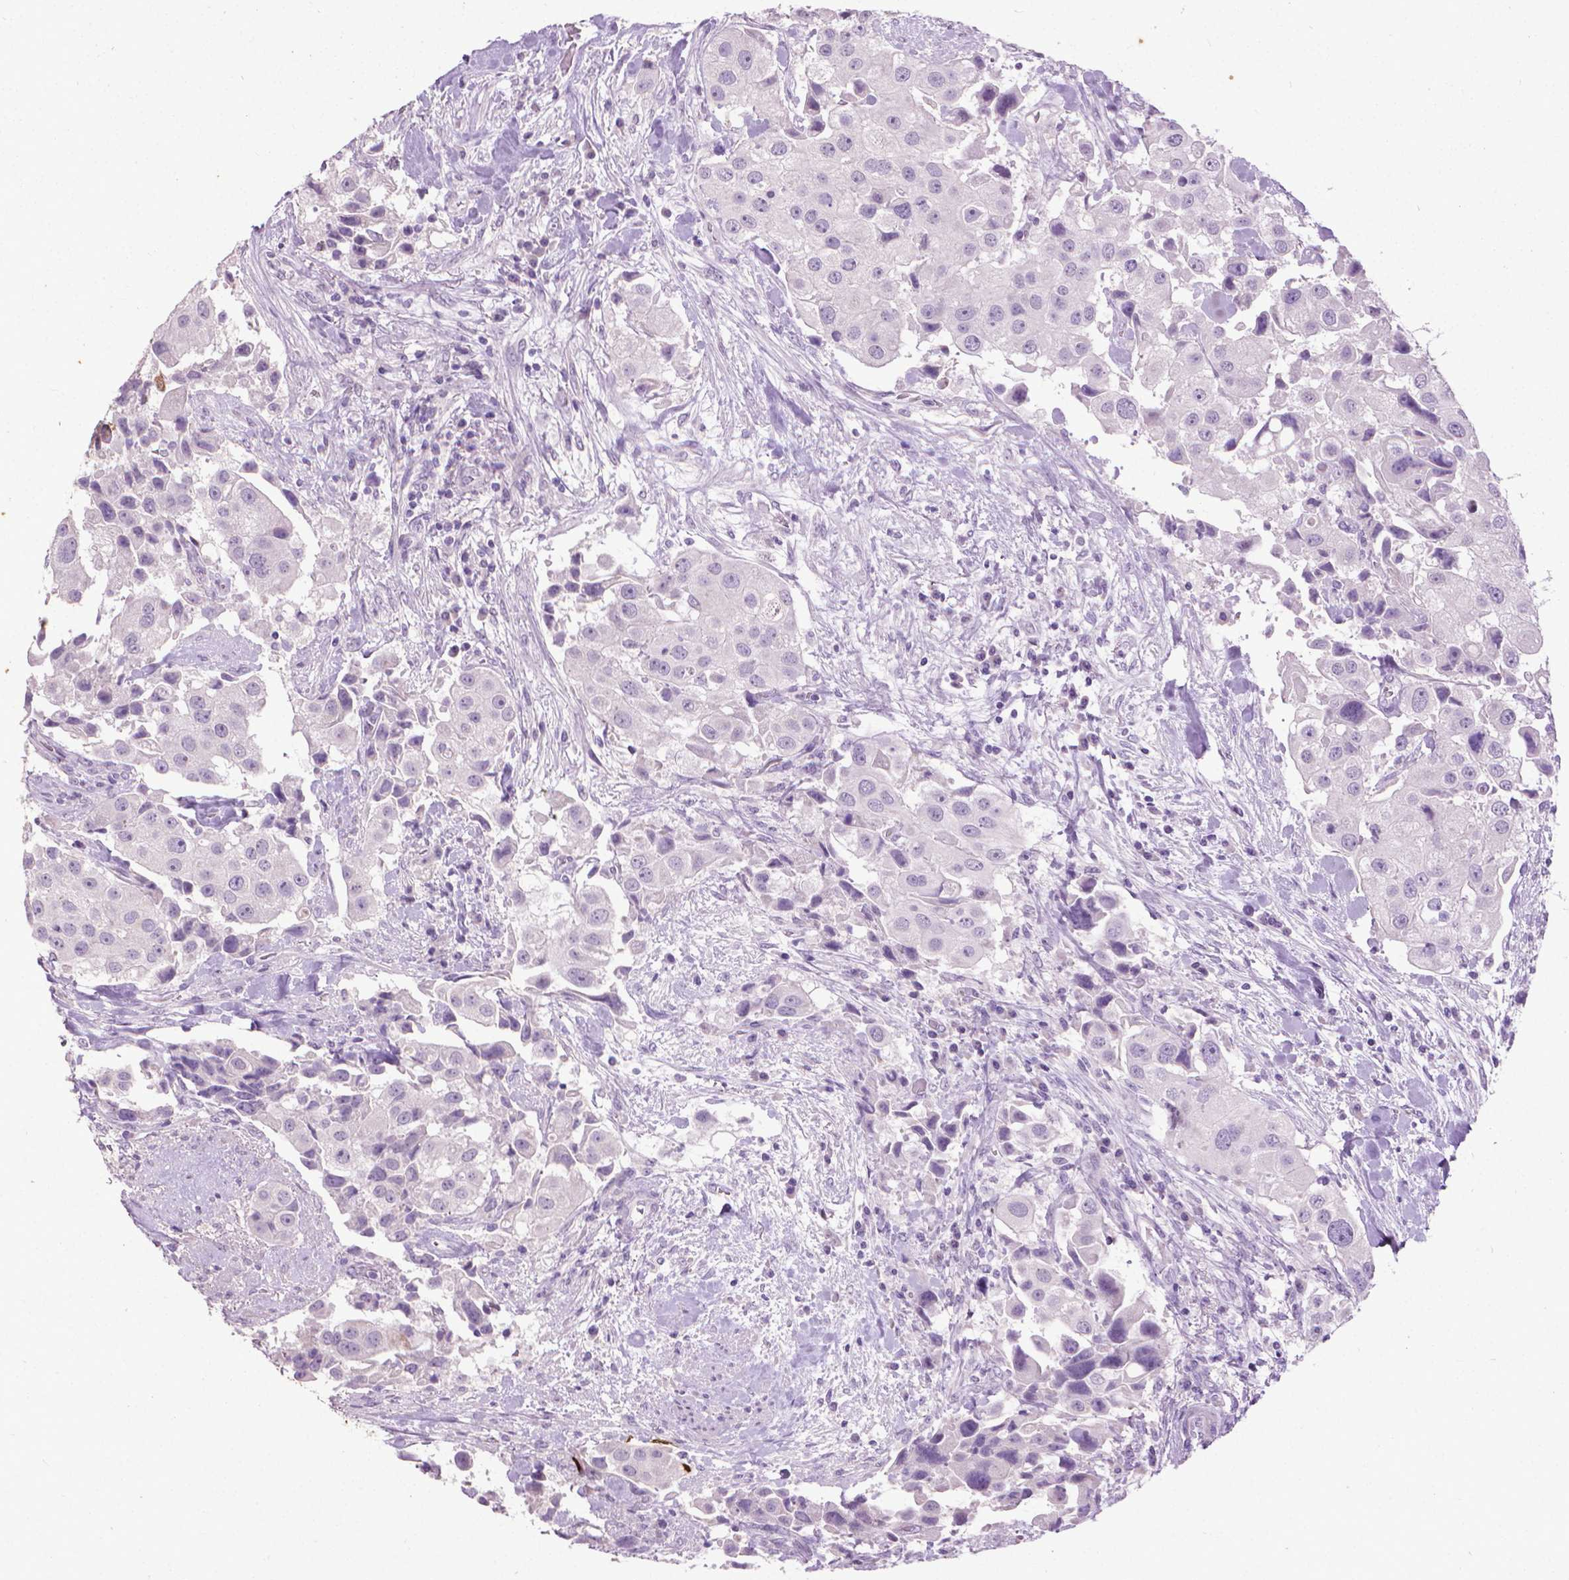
{"staining": {"intensity": "negative", "quantity": "none", "location": "none"}, "tissue": "urothelial cancer", "cell_type": "Tumor cells", "image_type": "cancer", "snomed": [{"axis": "morphology", "description": "Urothelial carcinoma, High grade"}, {"axis": "topography", "description": "Urinary bladder"}], "caption": "There is no significant staining in tumor cells of urothelial cancer.", "gene": "KRT5", "patient": {"sex": "female", "age": 64}}